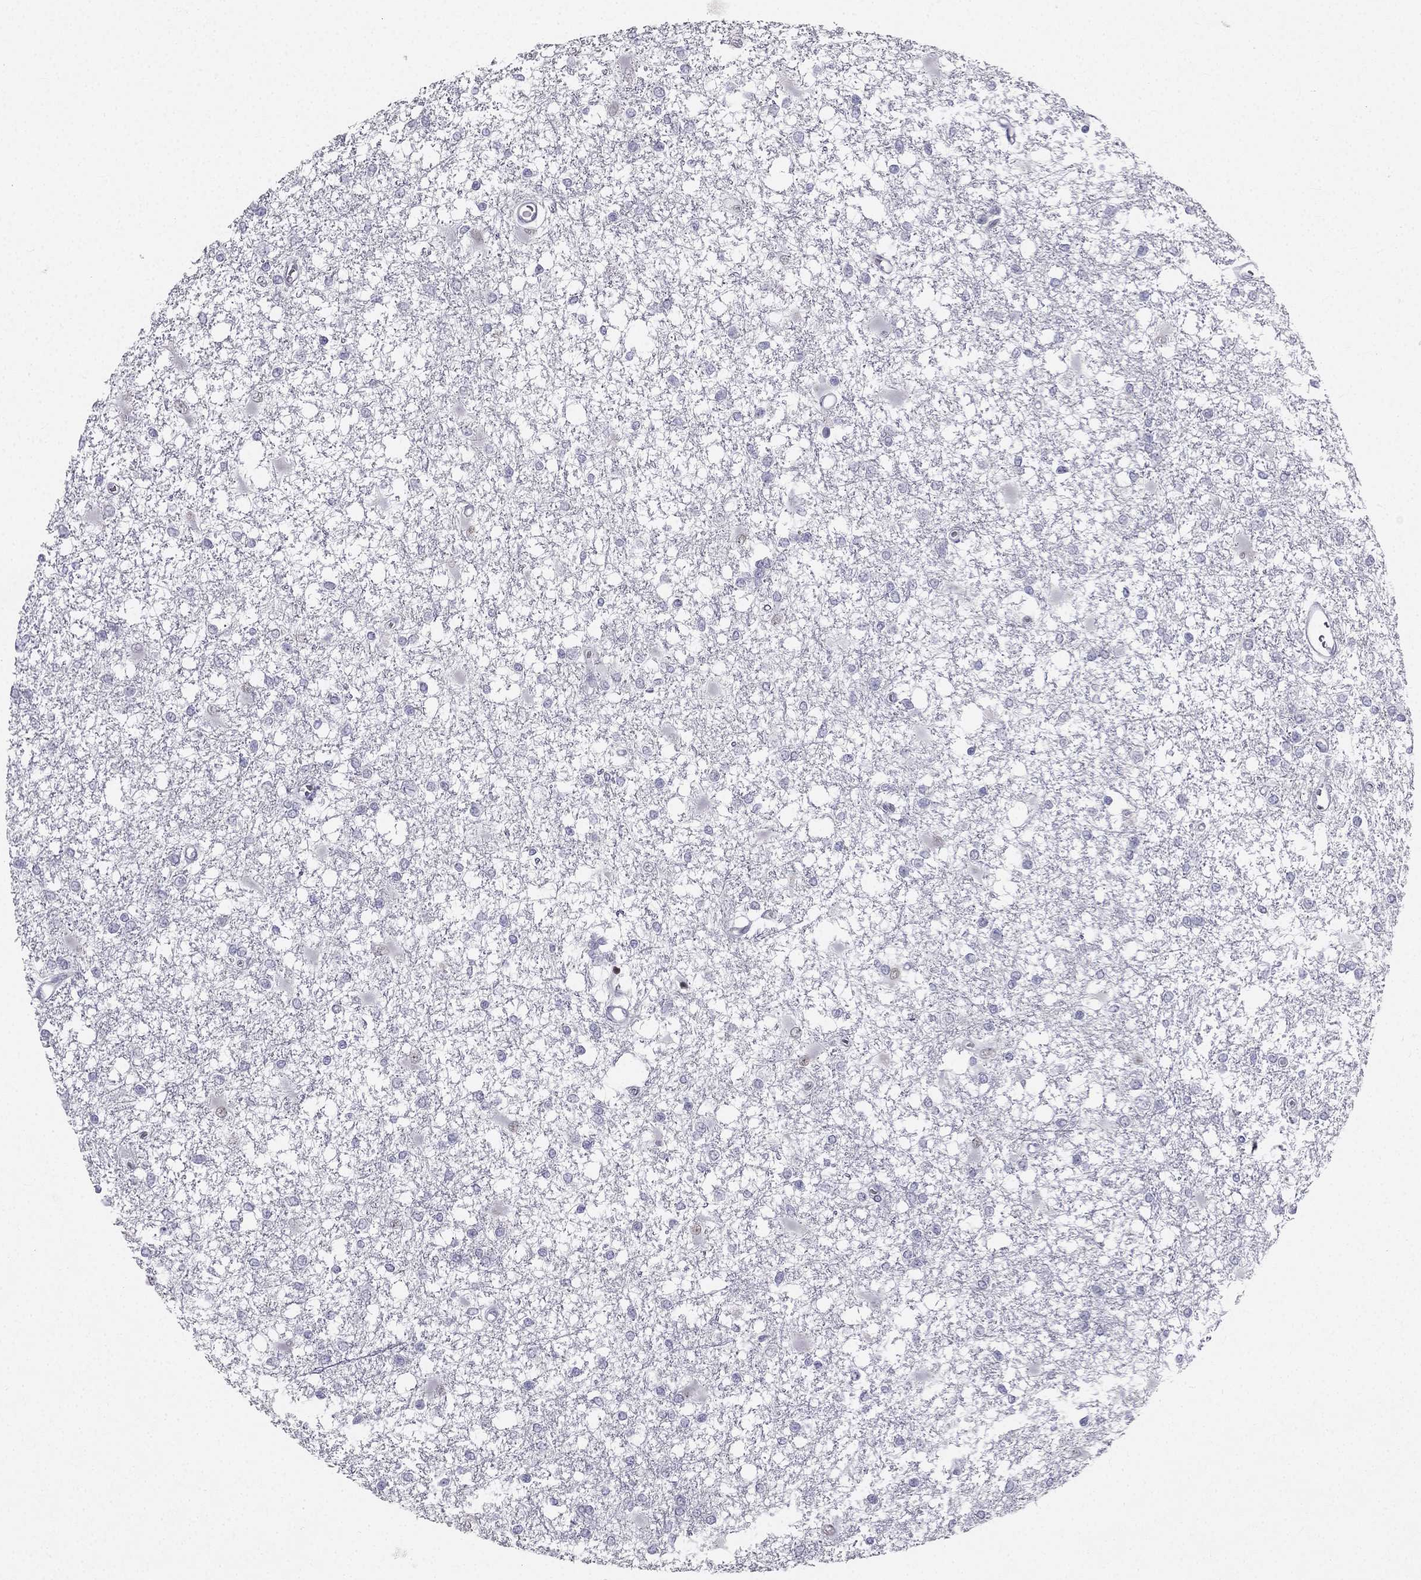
{"staining": {"intensity": "negative", "quantity": "none", "location": "none"}, "tissue": "glioma", "cell_type": "Tumor cells", "image_type": "cancer", "snomed": [{"axis": "morphology", "description": "Glioma, malignant, High grade"}, {"axis": "topography", "description": "Cerebral cortex"}], "caption": "Immunohistochemistry (IHC) of human malignant glioma (high-grade) reveals no staining in tumor cells.", "gene": "TRPS1", "patient": {"sex": "male", "age": 79}}